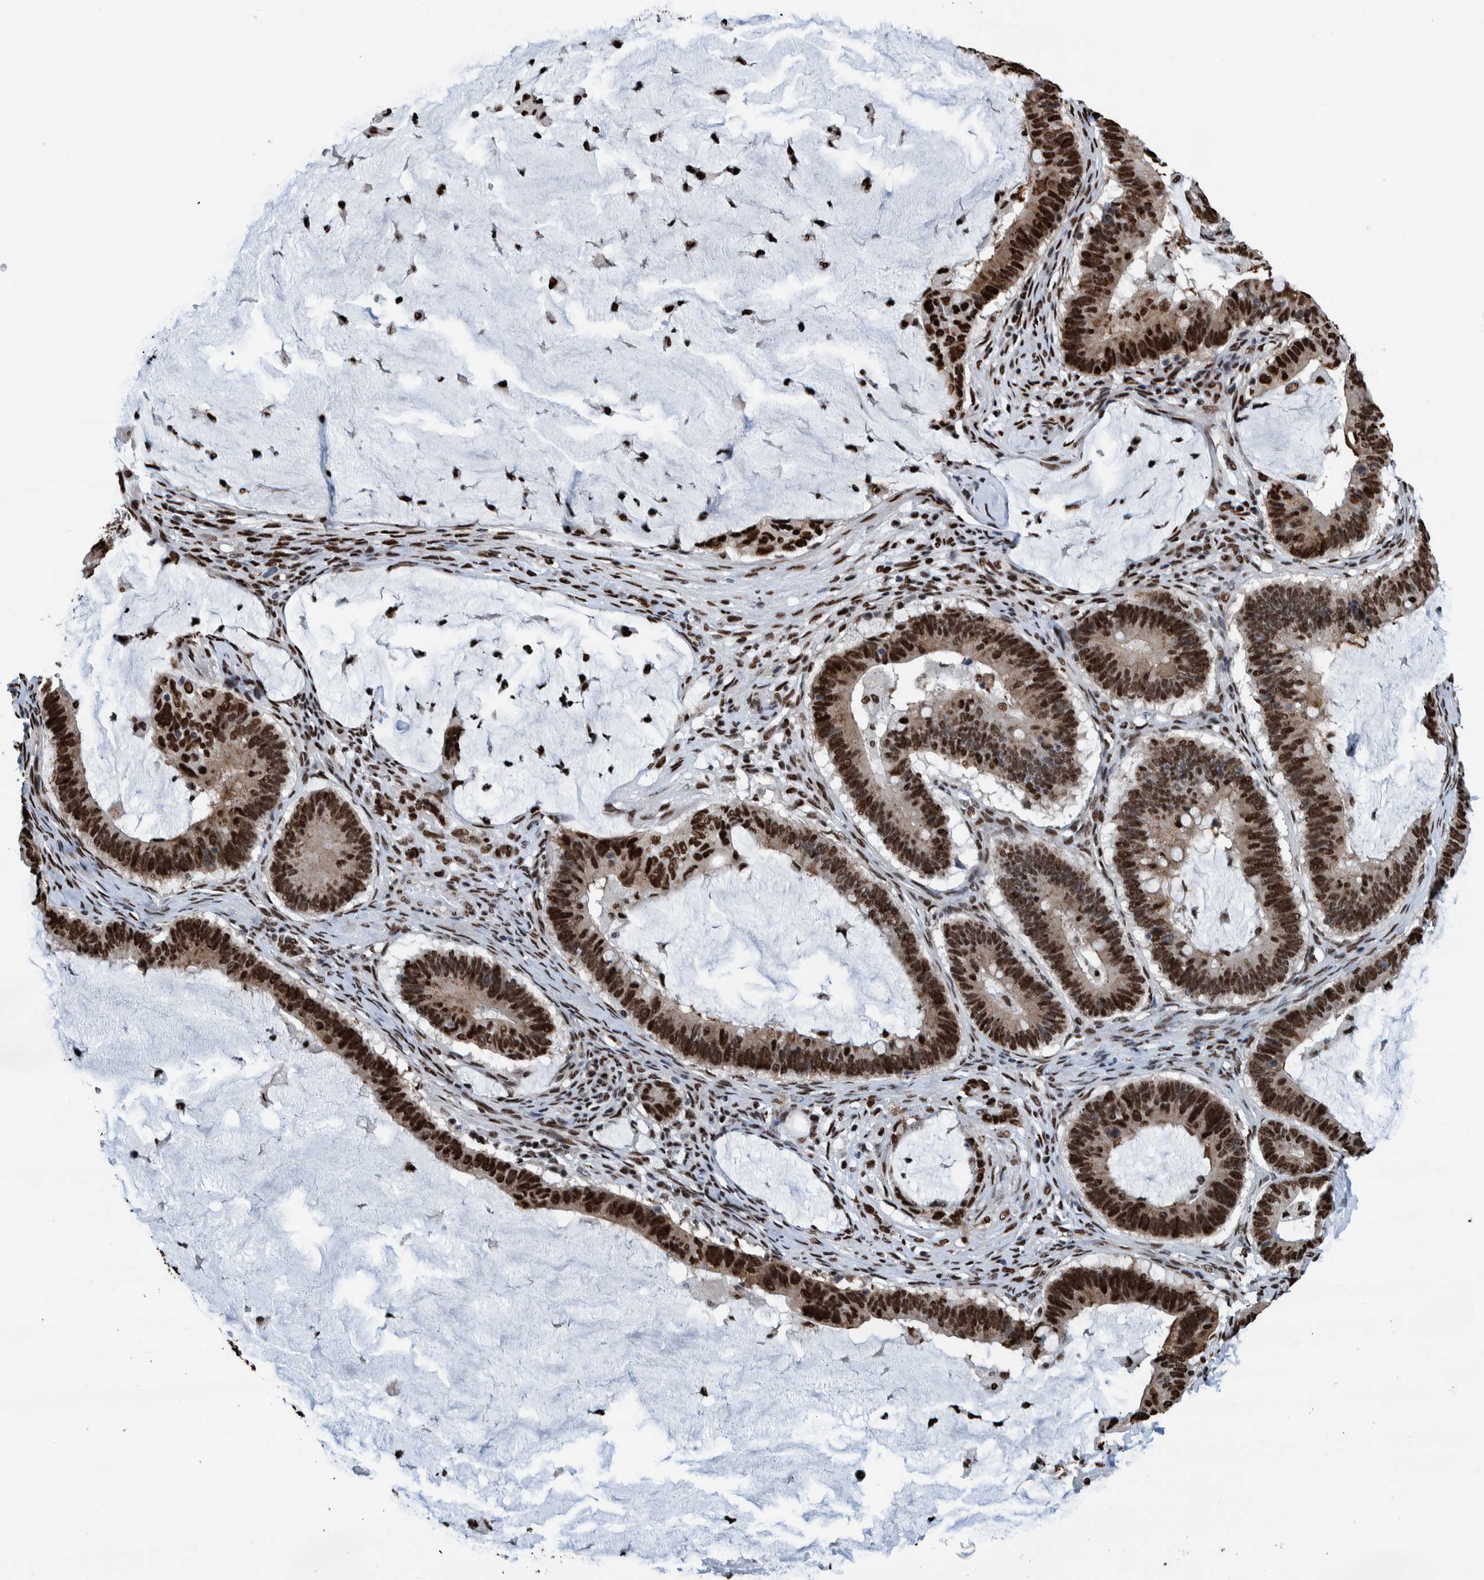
{"staining": {"intensity": "strong", "quantity": "25%-75%", "location": "nuclear"}, "tissue": "ovarian cancer", "cell_type": "Tumor cells", "image_type": "cancer", "snomed": [{"axis": "morphology", "description": "Cystadenocarcinoma, mucinous, NOS"}, {"axis": "topography", "description": "Ovary"}], "caption": "DAB (3,3'-diaminobenzidine) immunohistochemical staining of ovarian cancer (mucinous cystadenocarcinoma) displays strong nuclear protein staining in approximately 25%-75% of tumor cells. The staining was performed using DAB, with brown indicating positive protein expression. Nuclei are stained blue with hematoxylin.", "gene": "HEATR9", "patient": {"sex": "female", "age": 61}}